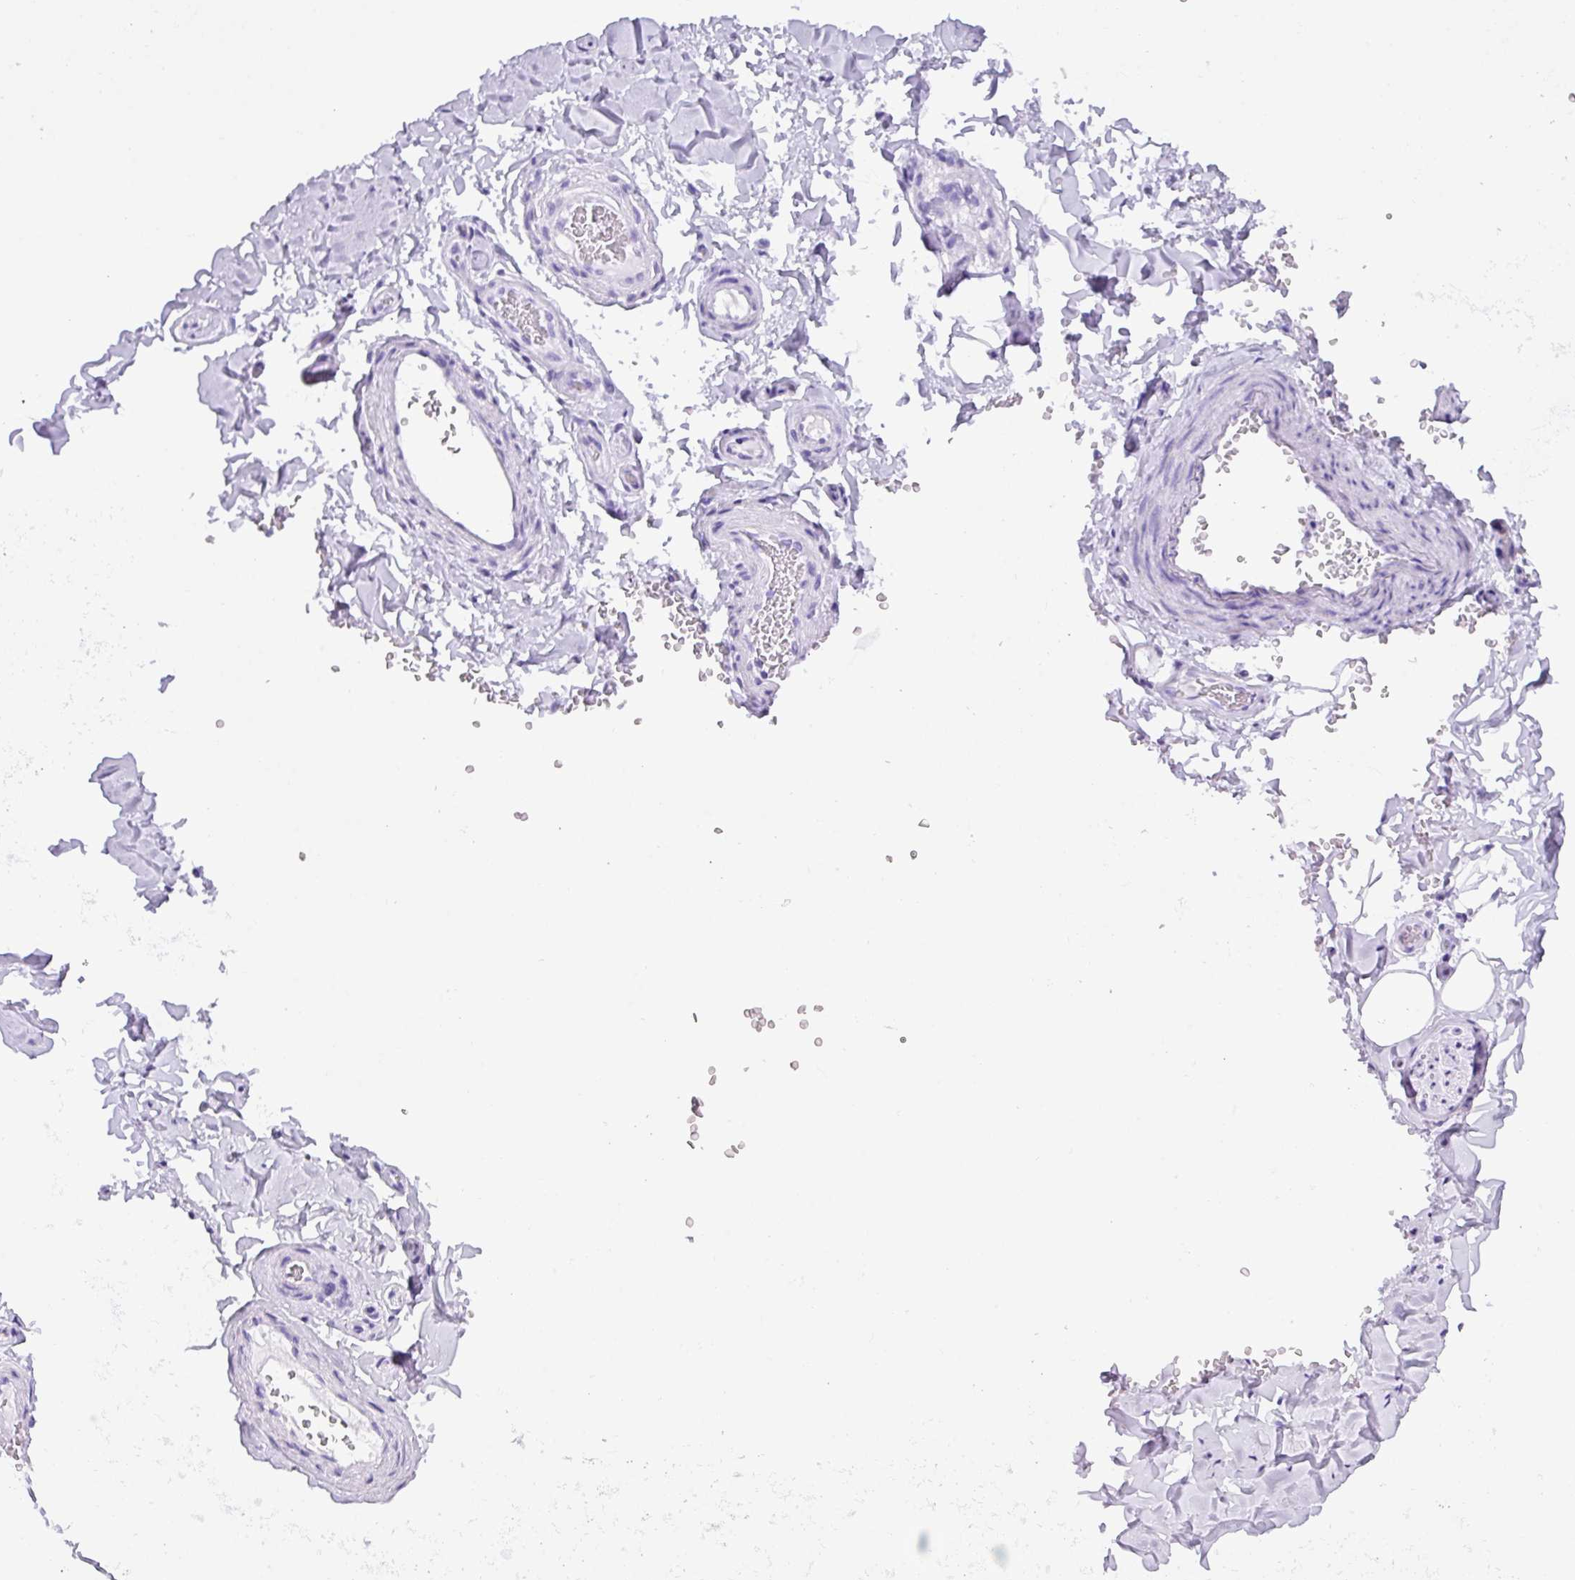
{"staining": {"intensity": "negative", "quantity": "none", "location": "none"}, "tissue": "adipose tissue", "cell_type": "Adipocytes", "image_type": "normal", "snomed": [{"axis": "morphology", "description": "Normal tissue, NOS"}, {"axis": "topography", "description": "Soft tissue"}, {"axis": "topography", "description": "Adipose tissue"}, {"axis": "topography", "description": "Vascular tissue"}, {"axis": "topography", "description": "Peripheral nerve tissue"}], "caption": "Adipocytes show no significant protein expression in unremarkable adipose tissue. The staining was performed using DAB to visualize the protein expression in brown, while the nuclei were stained in blue with hematoxylin (Magnification: 20x).", "gene": "NCCRP1", "patient": {"sex": "male", "age": 46}}